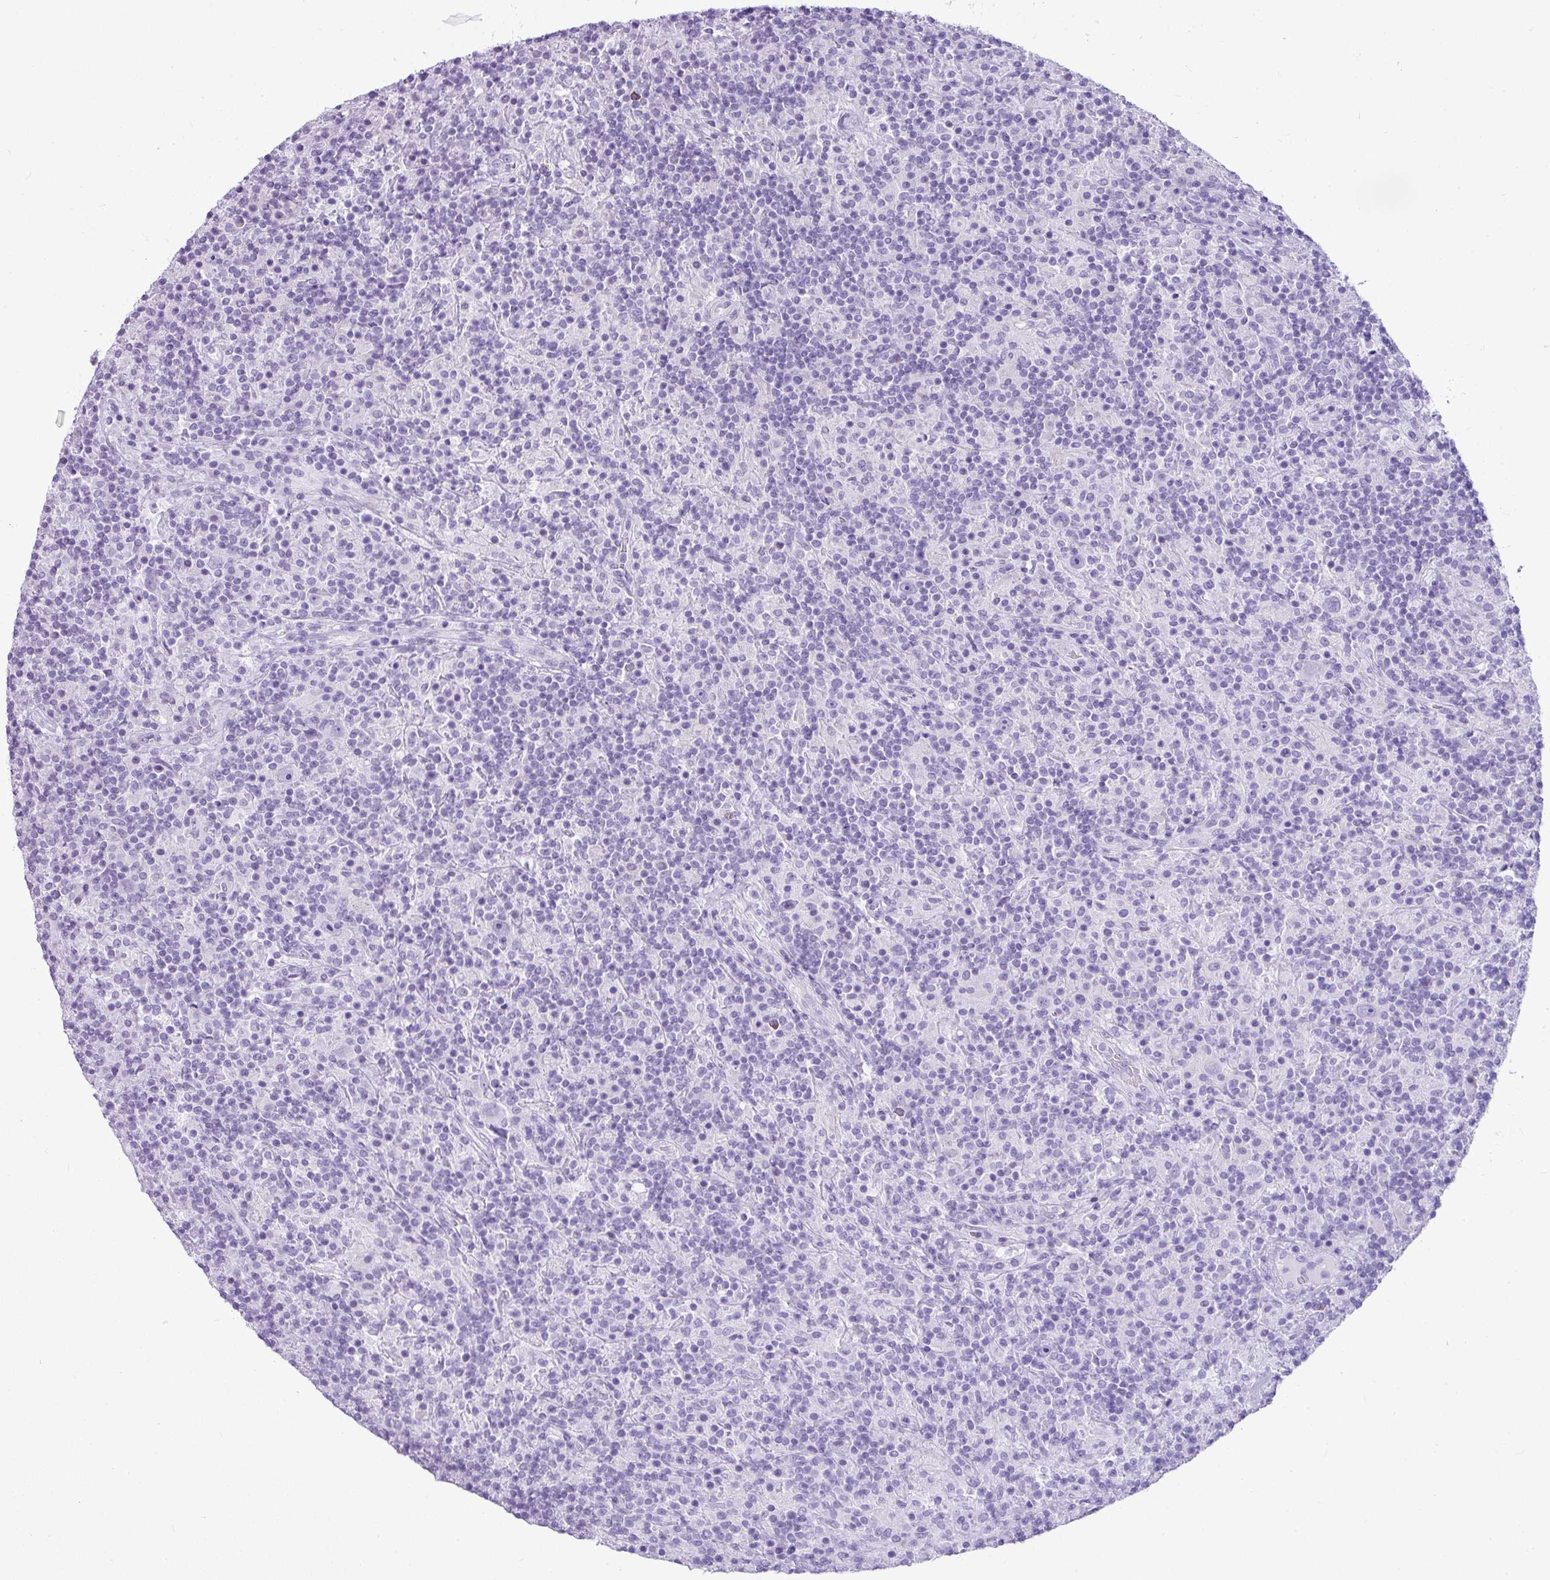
{"staining": {"intensity": "negative", "quantity": "none", "location": "none"}, "tissue": "lymphoma", "cell_type": "Tumor cells", "image_type": "cancer", "snomed": [{"axis": "morphology", "description": "Hodgkin's disease, NOS"}, {"axis": "topography", "description": "Lymph node"}], "caption": "The micrograph exhibits no significant expression in tumor cells of Hodgkin's disease.", "gene": "ZNF524", "patient": {"sex": "male", "age": 70}}